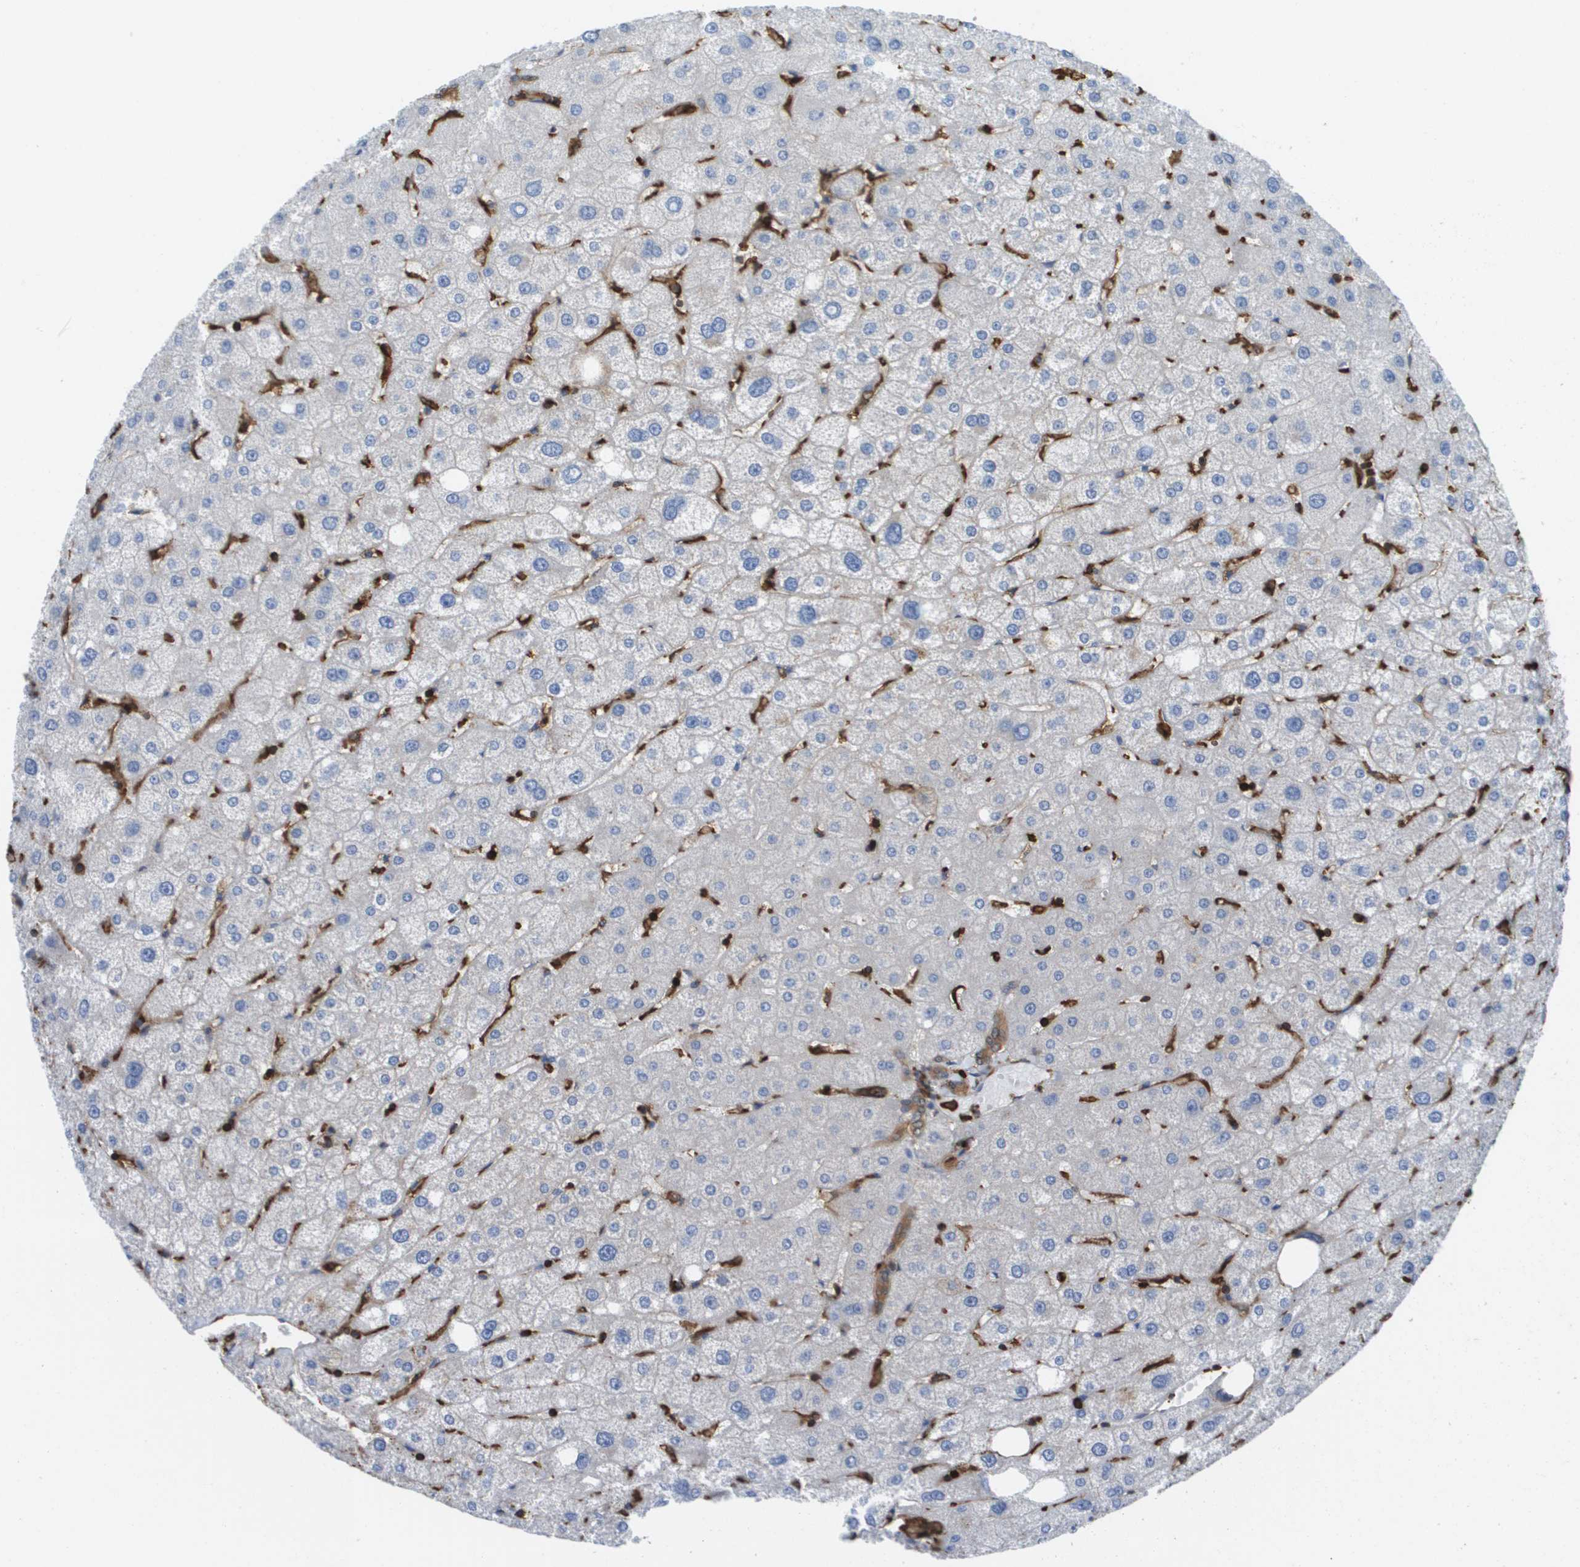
{"staining": {"intensity": "moderate", "quantity": ">75%", "location": "cytoplasmic/membranous"}, "tissue": "liver", "cell_type": "Cholangiocytes", "image_type": "normal", "snomed": [{"axis": "morphology", "description": "Normal tissue, NOS"}, {"axis": "topography", "description": "Liver"}], "caption": "Protein analysis of unremarkable liver displays moderate cytoplasmic/membranous staining in approximately >75% of cholangiocytes.", "gene": "PASK", "patient": {"sex": "male", "age": 73}}